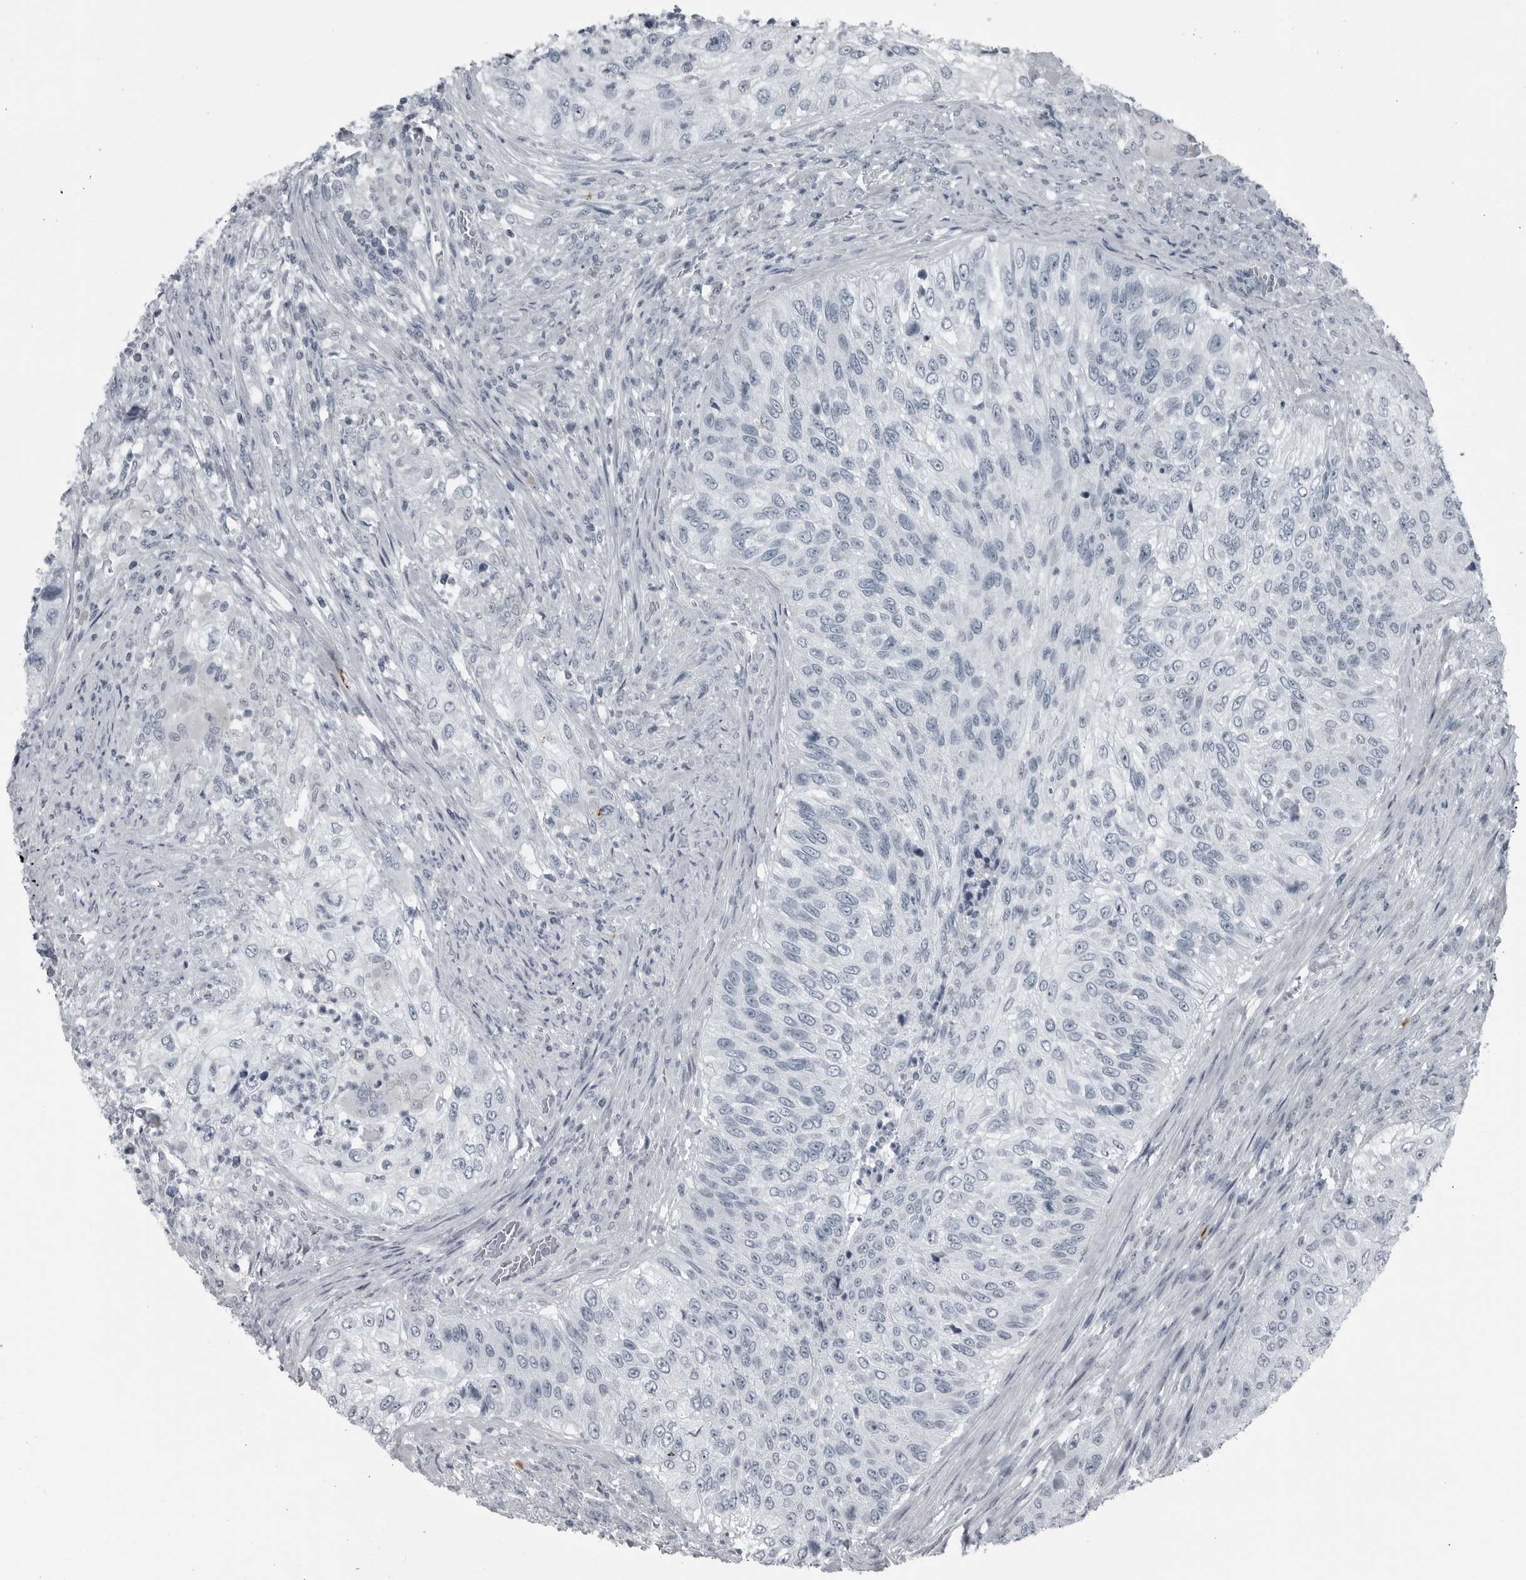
{"staining": {"intensity": "negative", "quantity": "none", "location": "none"}, "tissue": "urothelial cancer", "cell_type": "Tumor cells", "image_type": "cancer", "snomed": [{"axis": "morphology", "description": "Urothelial carcinoma, High grade"}, {"axis": "topography", "description": "Urinary bladder"}], "caption": "There is no significant positivity in tumor cells of urothelial carcinoma (high-grade).", "gene": "GAK", "patient": {"sex": "female", "age": 60}}